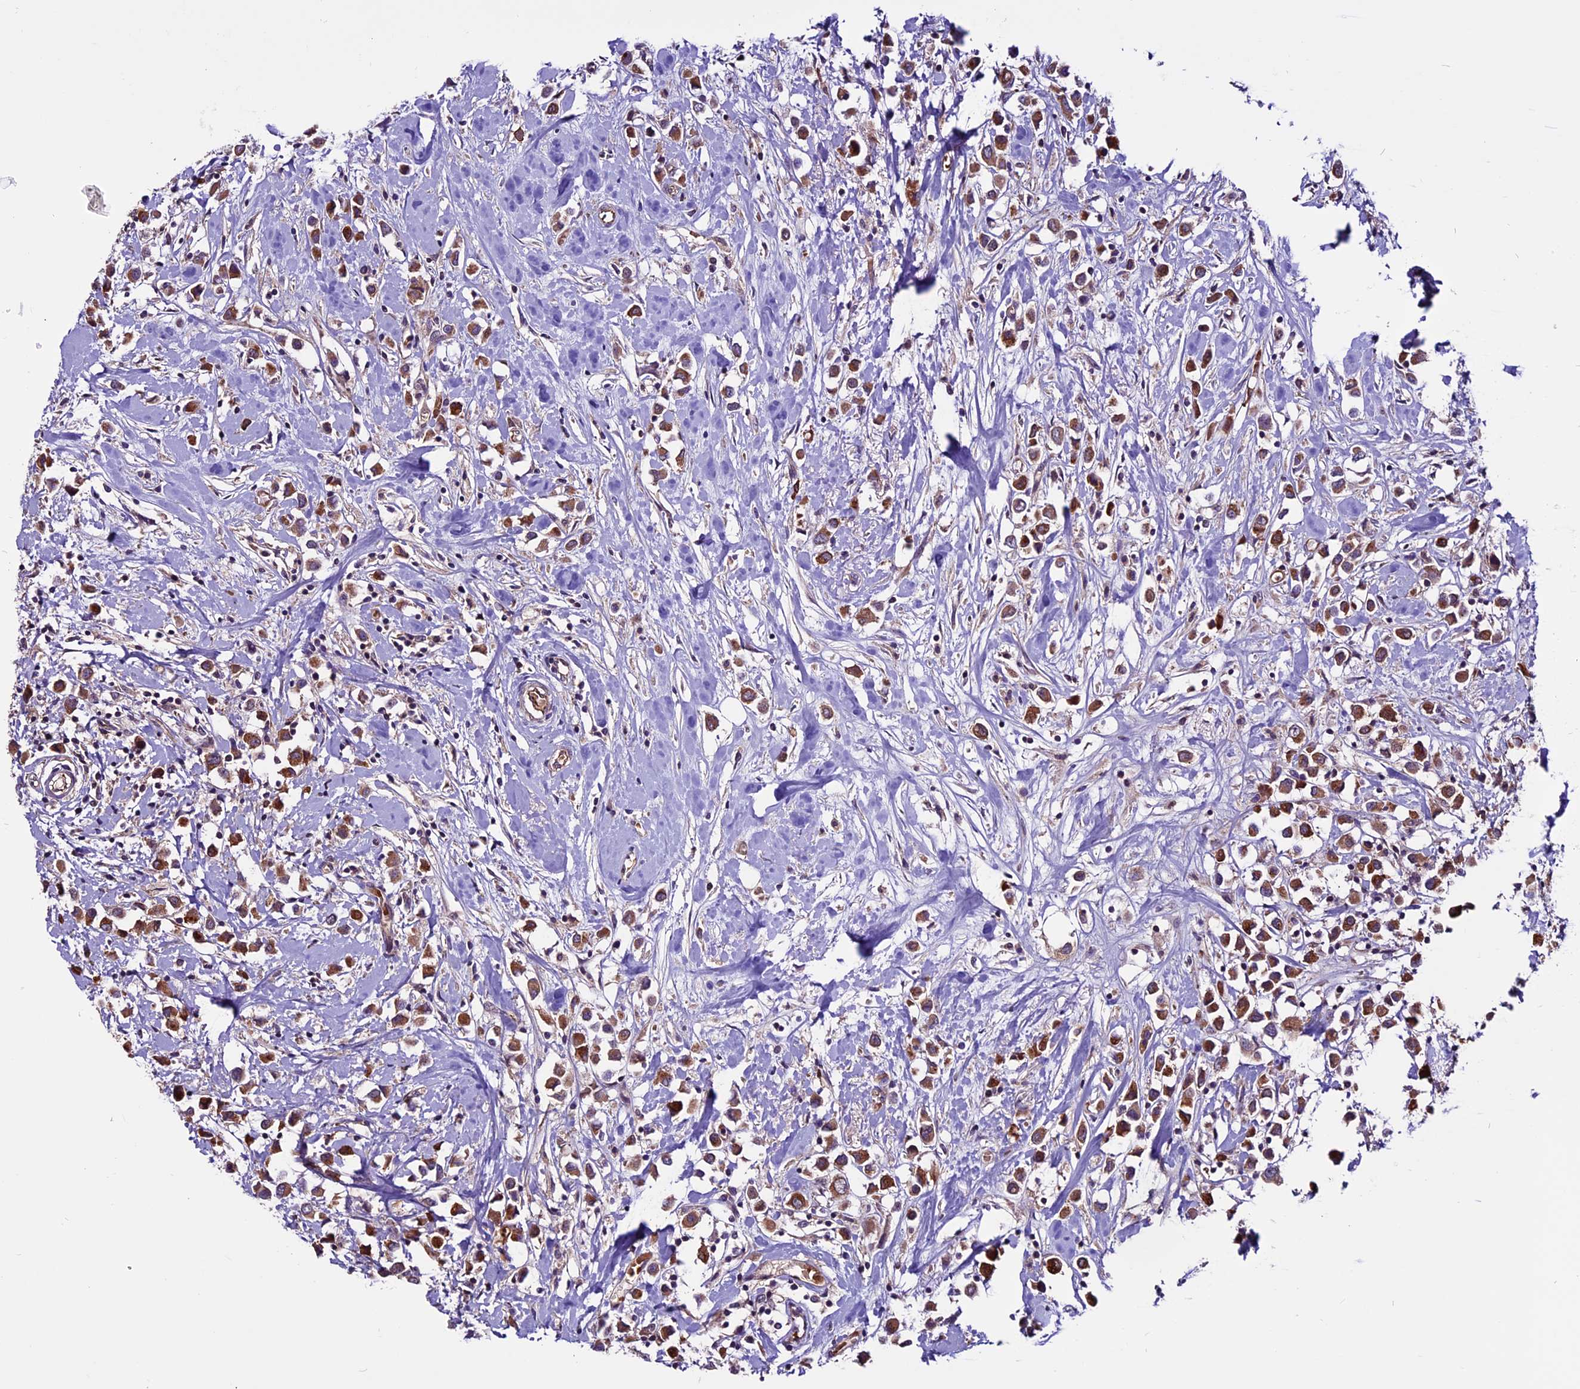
{"staining": {"intensity": "moderate", "quantity": ">75%", "location": "cytoplasmic/membranous"}, "tissue": "breast cancer", "cell_type": "Tumor cells", "image_type": "cancer", "snomed": [{"axis": "morphology", "description": "Duct carcinoma"}, {"axis": "topography", "description": "Breast"}], "caption": "Immunohistochemistry (IHC) (DAB) staining of human breast cancer shows moderate cytoplasmic/membranous protein staining in about >75% of tumor cells.", "gene": "RINL", "patient": {"sex": "female", "age": 61}}